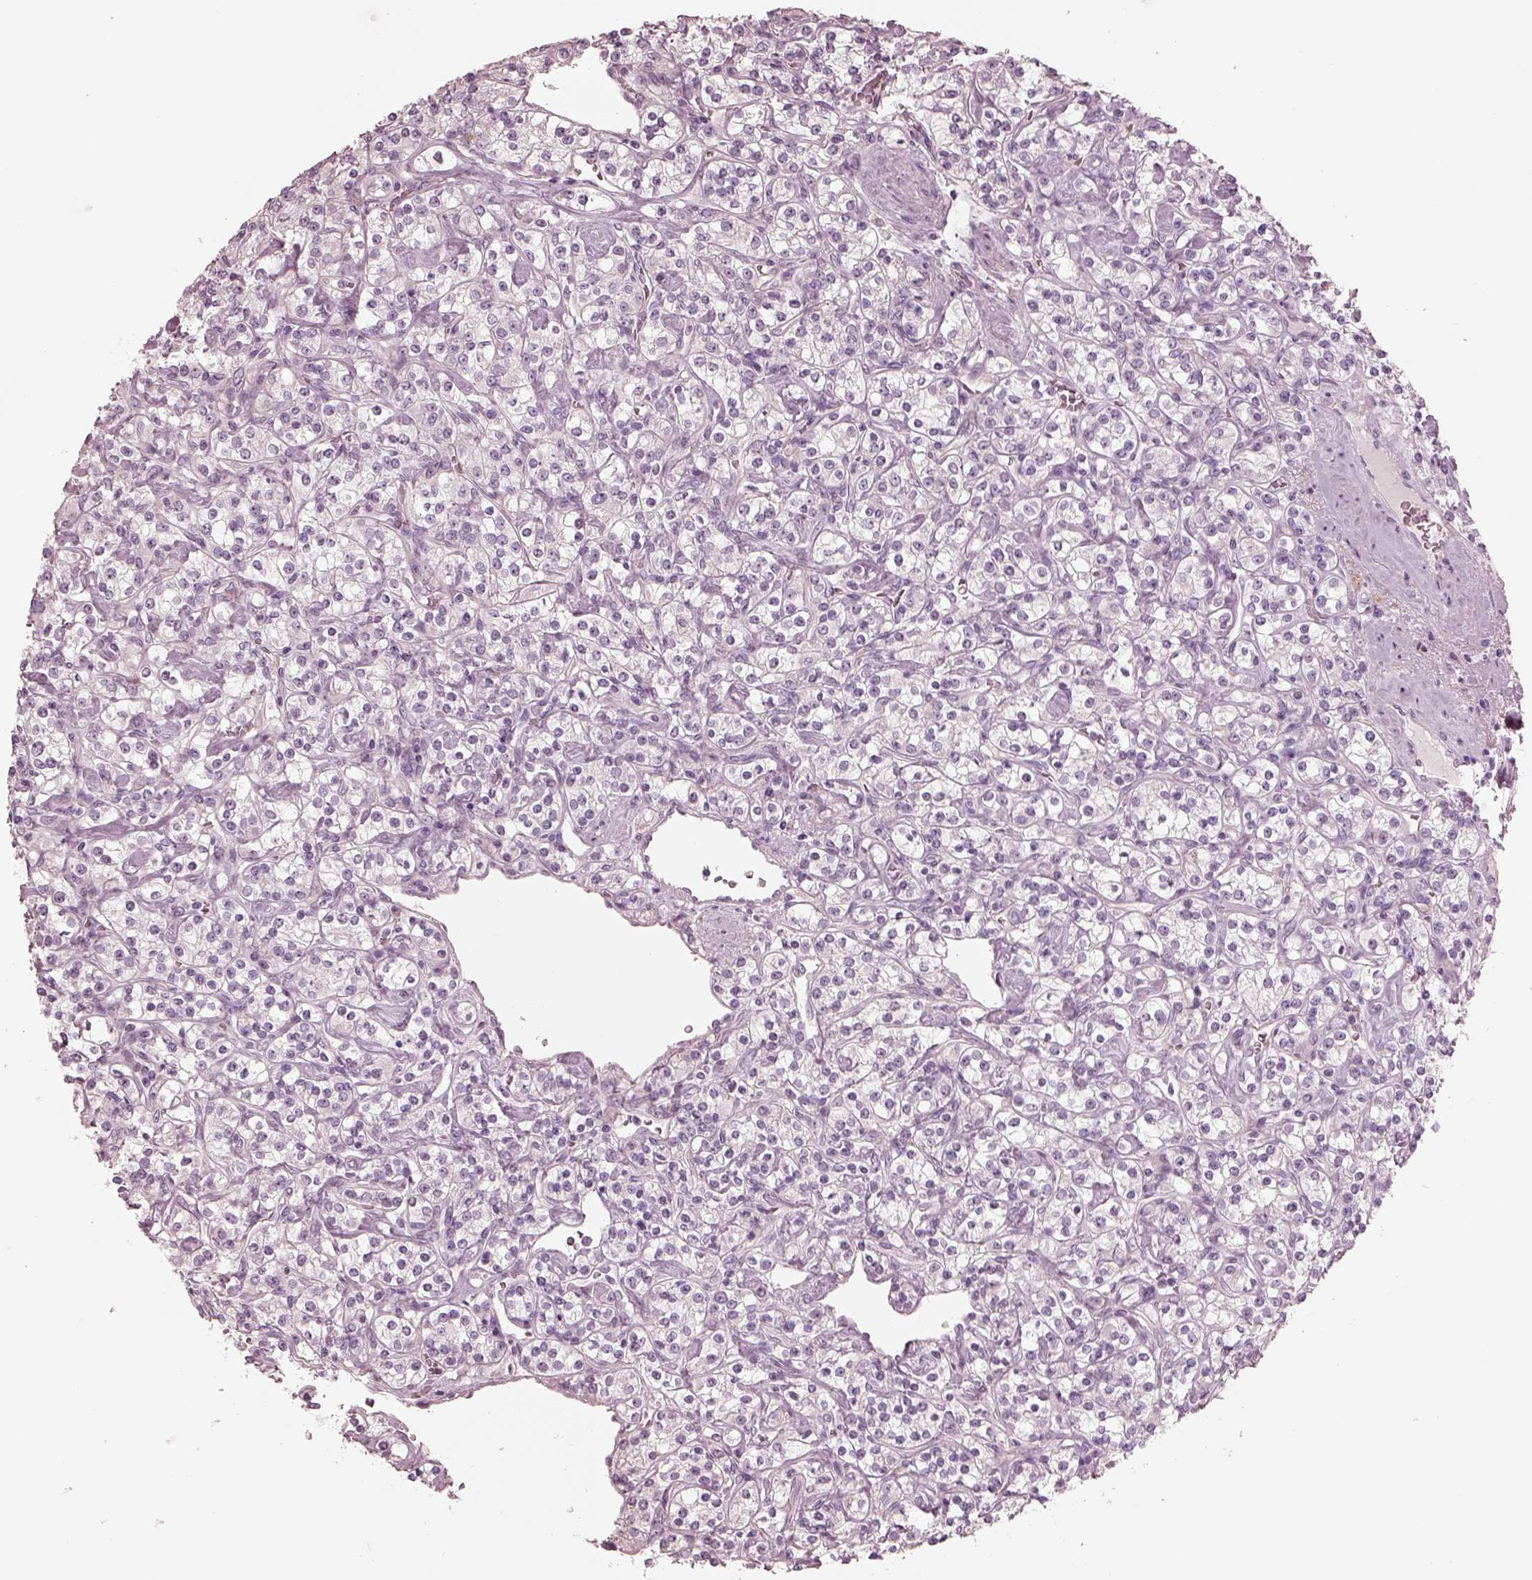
{"staining": {"intensity": "negative", "quantity": "none", "location": "none"}, "tissue": "renal cancer", "cell_type": "Tumor cells", "image_type": "cancer", "snomed": [{"axis": "morphology", "description": "Adenocarcinoma, NOS"}, {"axis": "topography", "description": "Kidney"}], "caption": "An IHC histopathology image of renal adenocarcinoma is shown. There is no staining in tumor cells of renal adenocarcinoma.", "gene": "CADM2", "patient": {"sex": "male", "age": 77}}